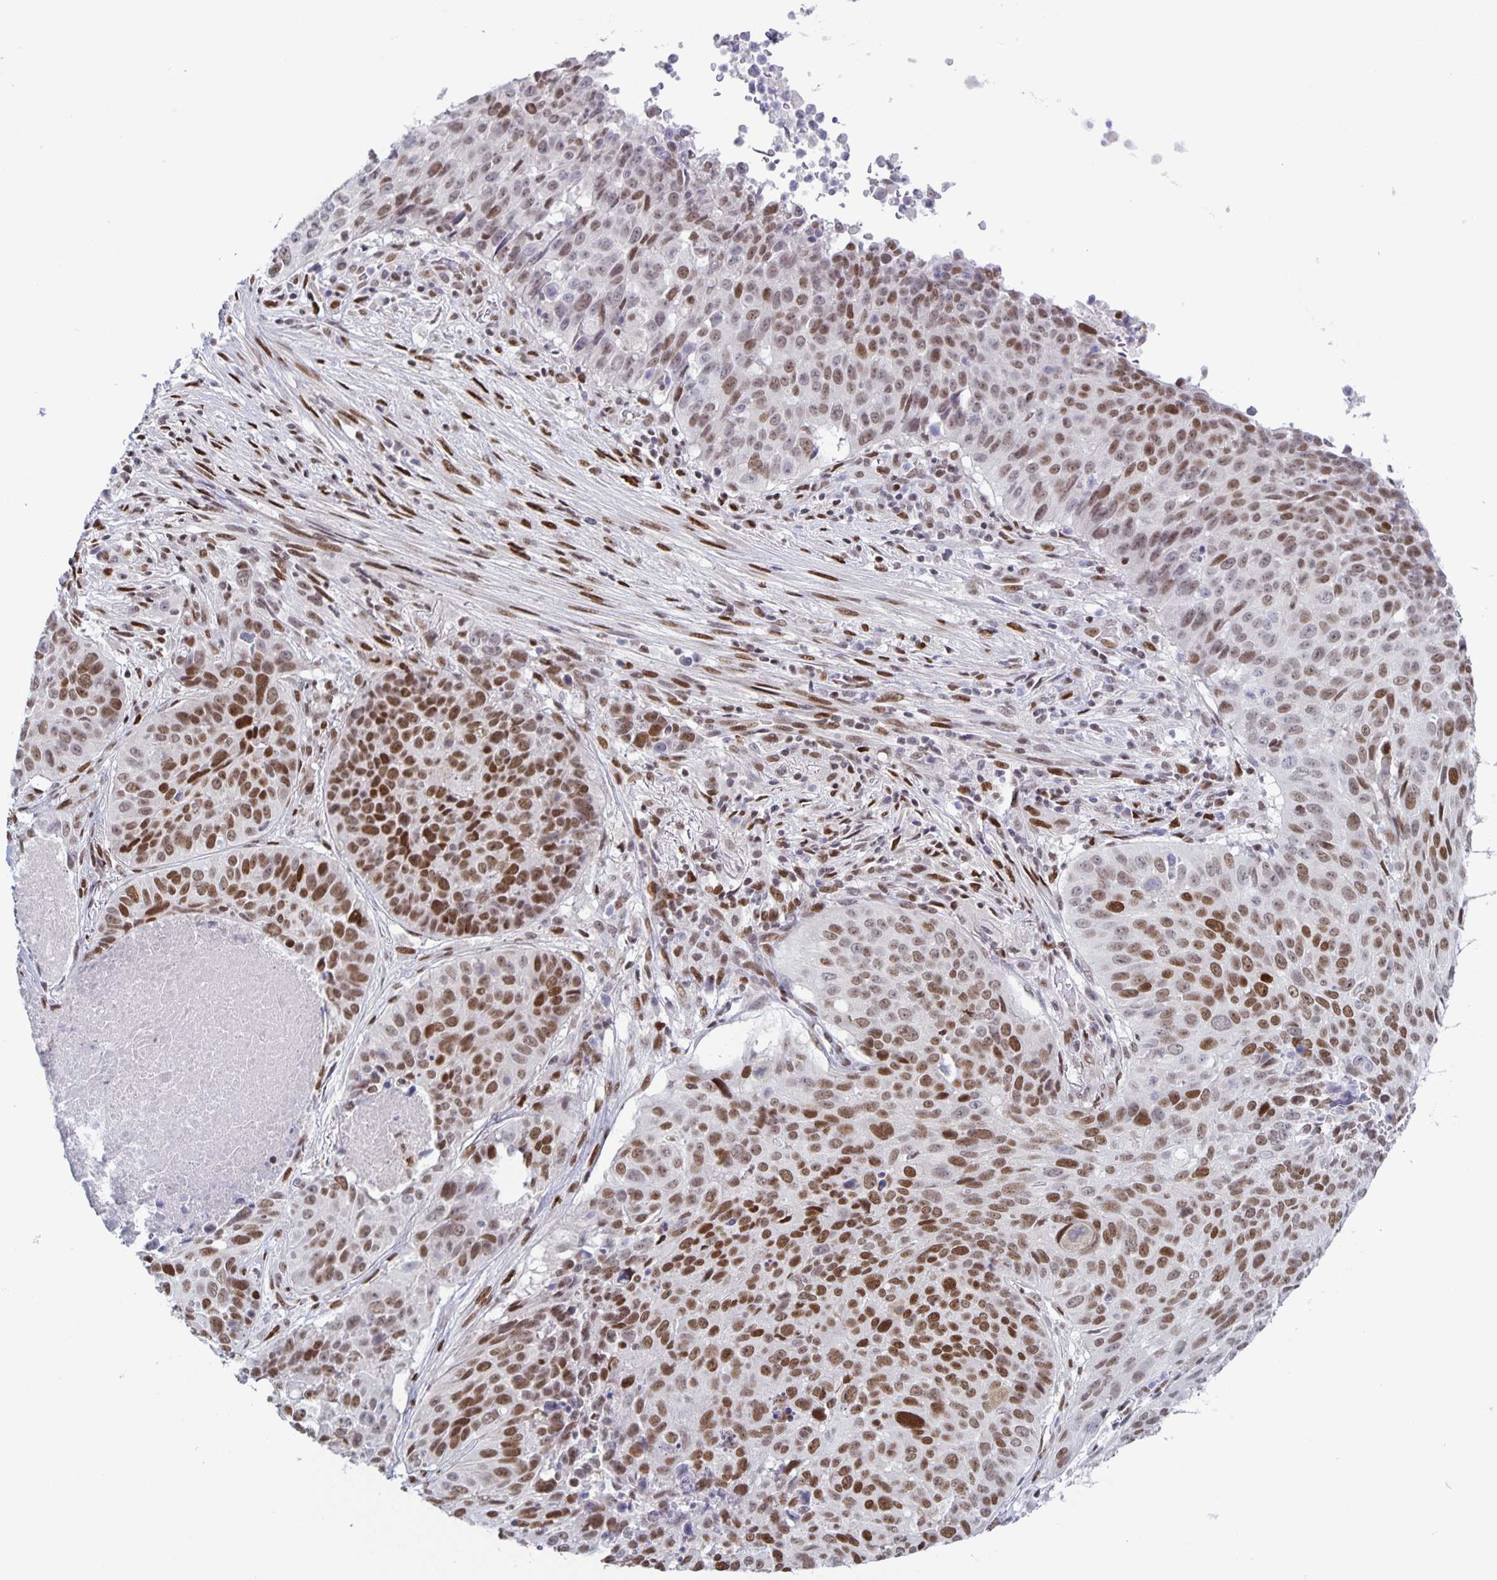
{"staining": {"intensity": "moderate", "quantity": ">75%", "location": "nuclear"}, "tissue": "lung cancer", "cell_type": "Tumor cells", "image_type": "cancer", "snomed": [{"axis": "morphology", "description": "Normal tissue, NOS"}, {"axis": "morphology", "description": "Squamous cell carcinoma, NOS"}, {"axis": "topography", "description": "Bronchus"}, {"axis": "topography", "description": "Lung"}], "caption": "Immunohistochemistry (IHC) (DAB) staining of human lung cancer (squamous cell carcinoma) shows moderate nuclear protein expression in about >75% of tumor cells.", "gene": "JUND", "patient": {"sex": "male", "age": 64}}